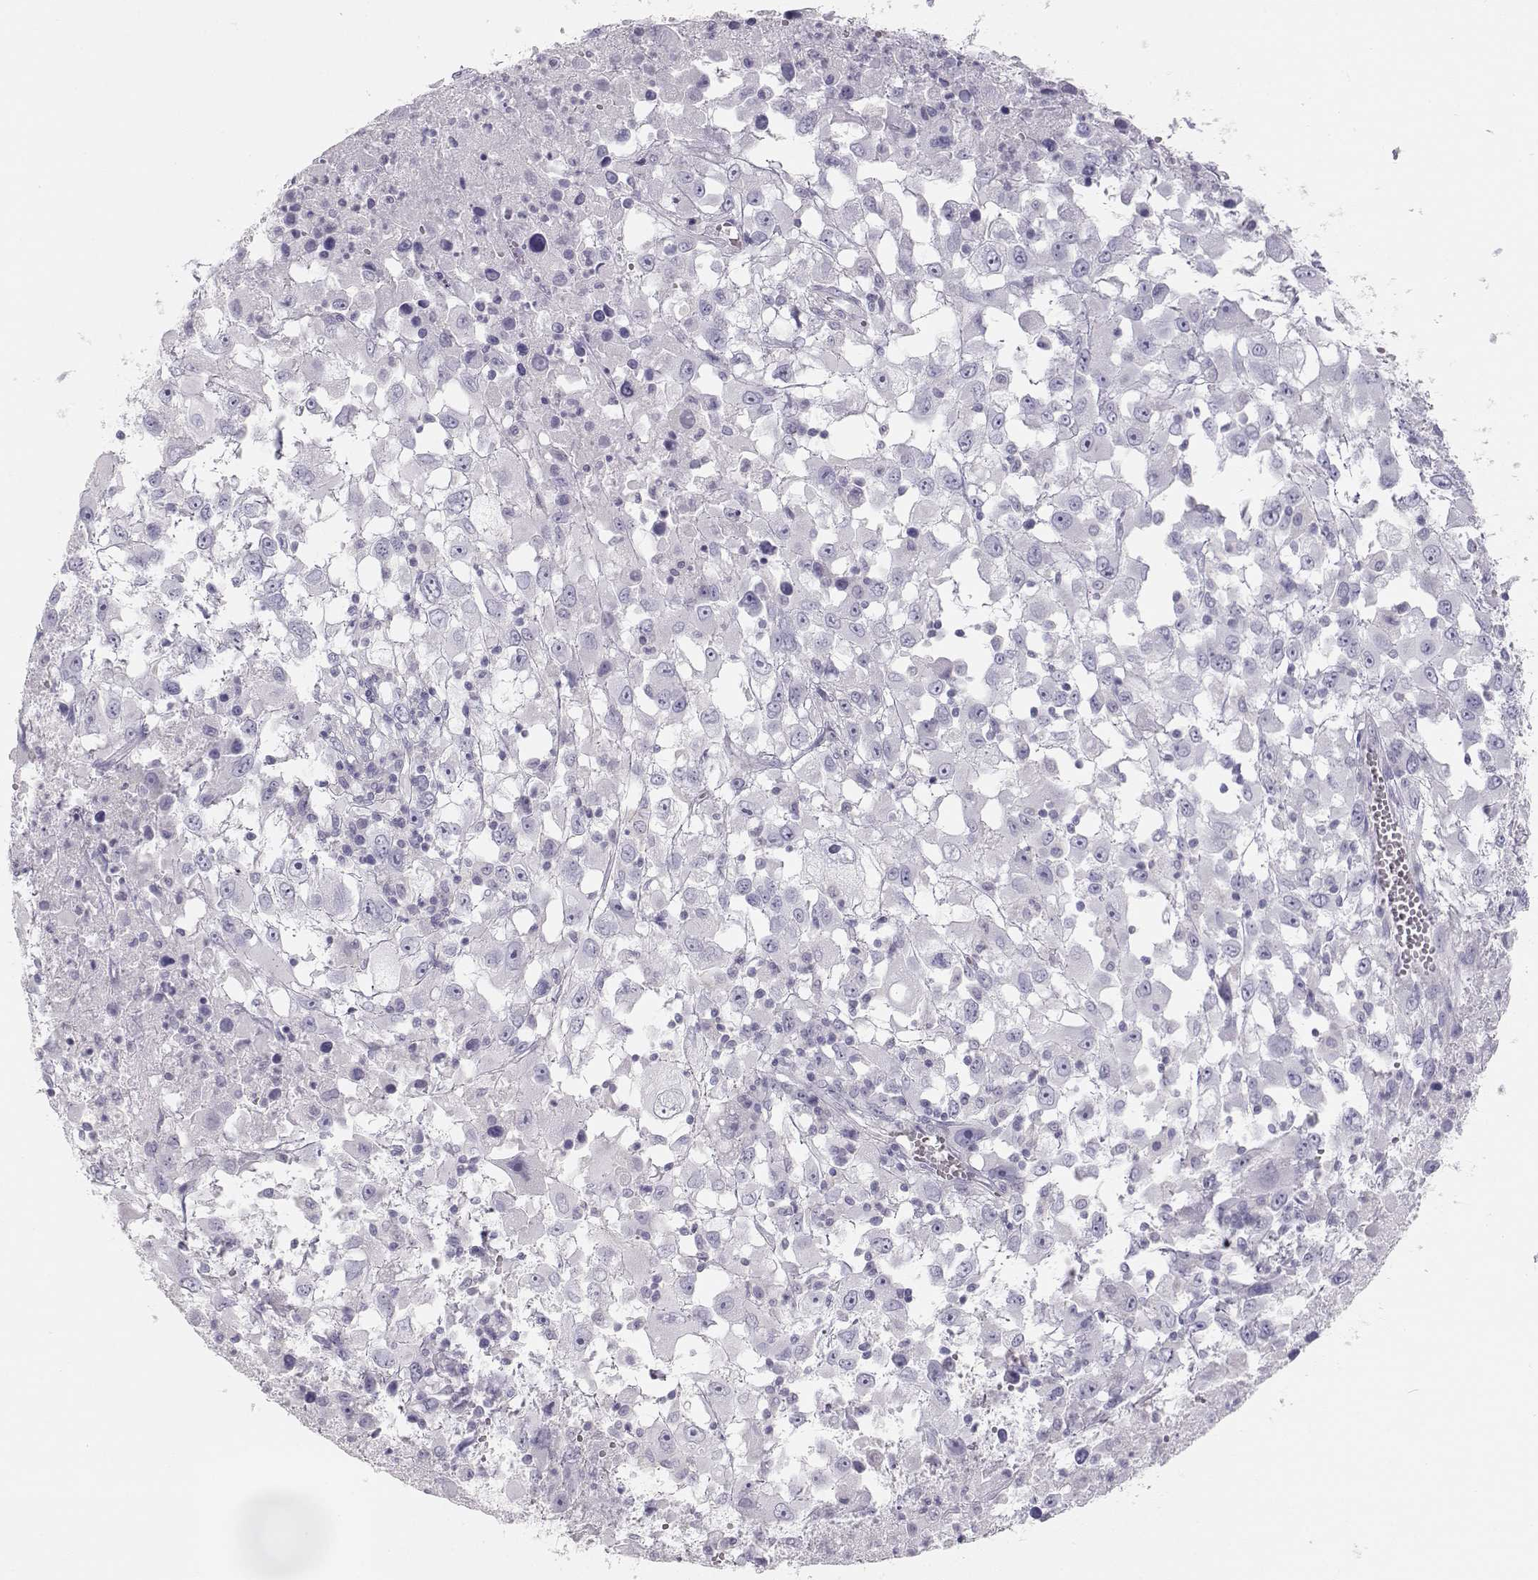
{"staining": {"intensity": "negative", "quantity": "none", "location": "none"}, "tissue": "melanoma", "cell_type": "Tumor cells", "image_type": "cancer", "snomed": [{"axis": "morphology", "description": "Malignant melanoma, Metastatic site"}, {"axis": "topography", "description": "Soft tissue"}], "caption": "Immunohistochemical staining of human melanoma reveals no significant staining in tumor cells.", "gene": "LEPR", "patient": {"sex": "male", "age": 50}}